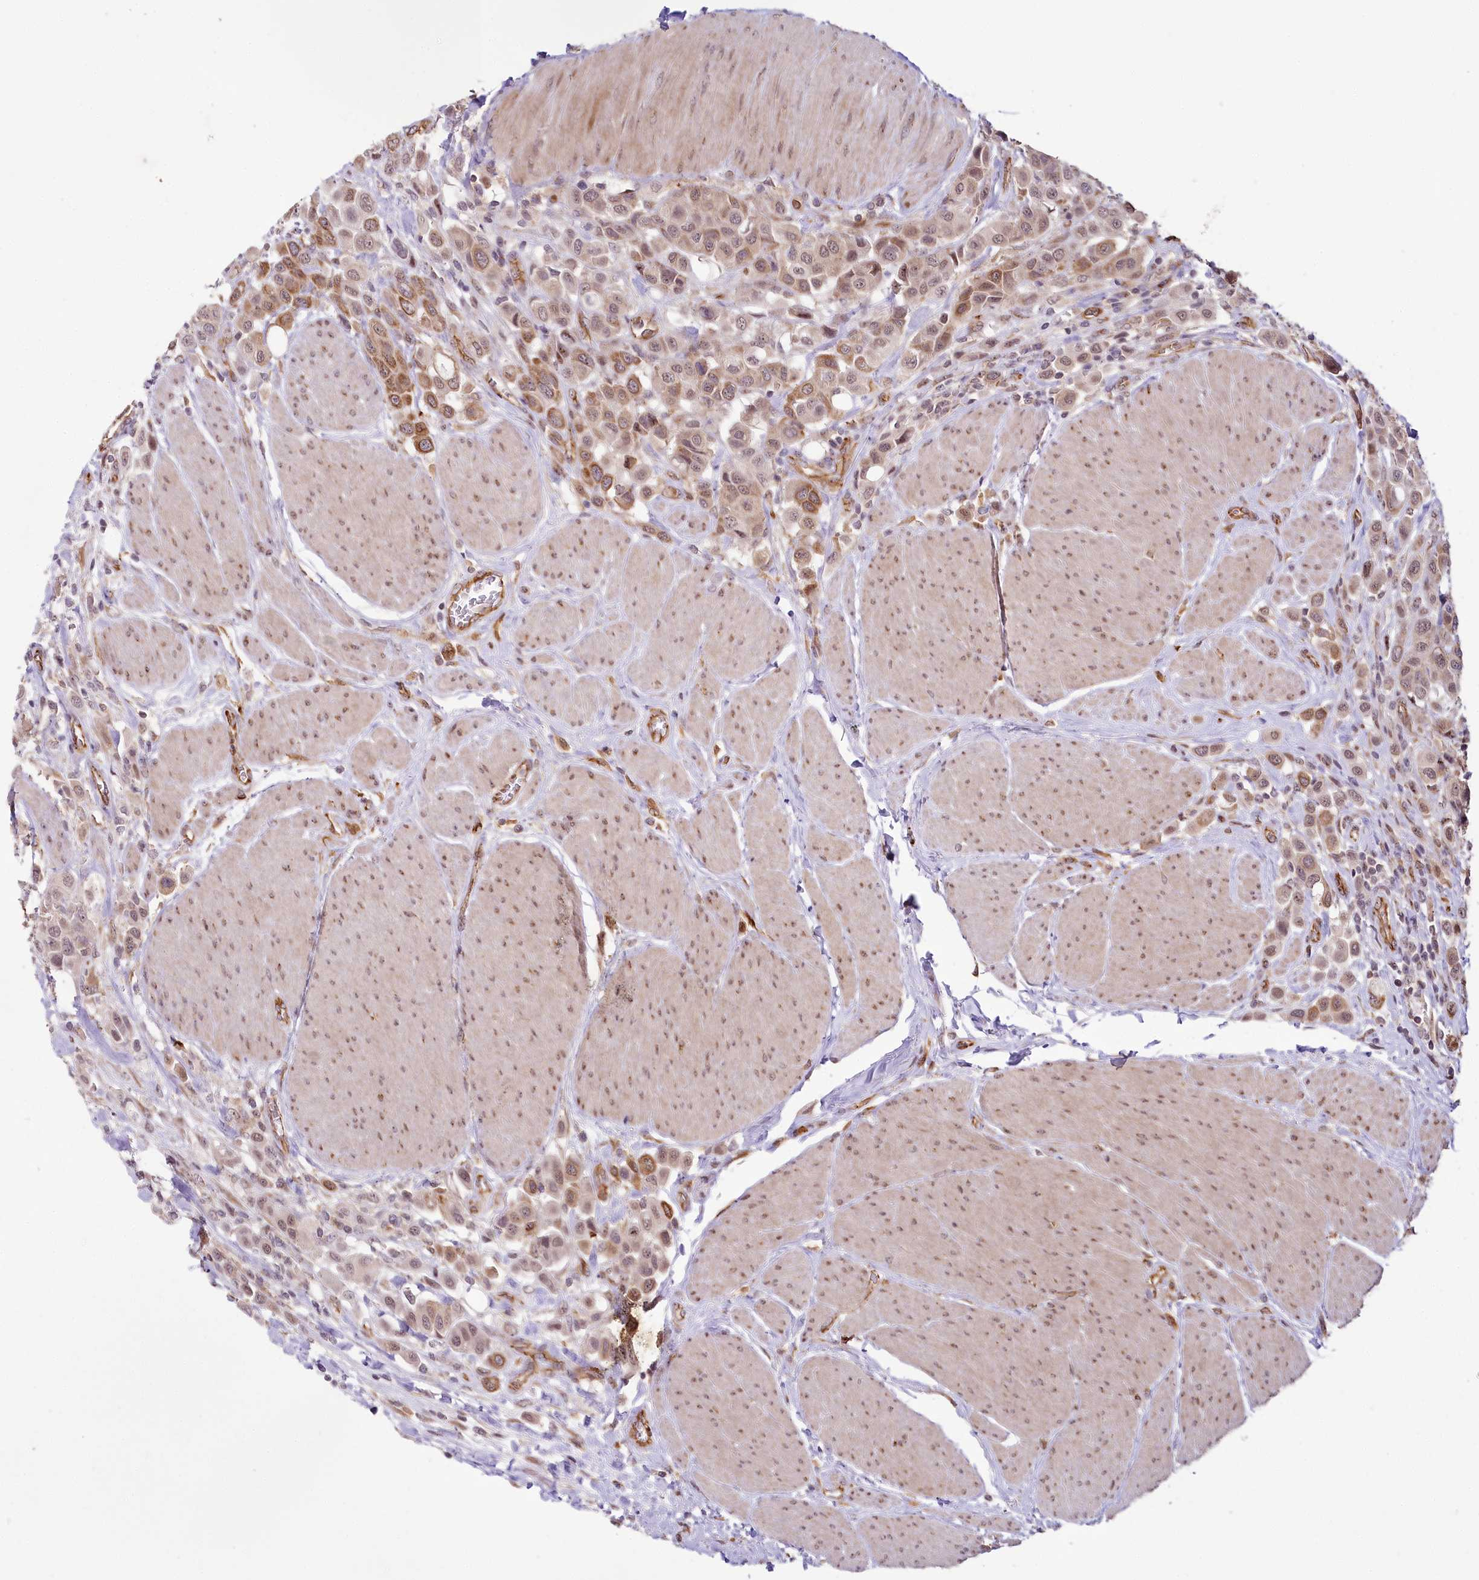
{"staining": {"intensity": "moderate", "quantity": ">75%", "location": "cytoplasmic/membranous,nuclear"}, "tissue": "urothelial cancer", "cell_type": "Tumor cells", "image_type": "cancer", "snomed": [{"axis": "morphology", "description": "Urothelial carcinoma, High grade"}, {"axis": "topography", "description": "Urinary bladder"}], "caption": "Immunohistochemistry micrograph of urothelial carcinoma (high-grade) stained for a protein (brown), which shows medium levels of moderate cytoplasmic/membranous and nuclear positivity in approximately >75% of tumor cells.", "gene": "ALKBH8", "patient": {"sex": "male", "age": 50}}